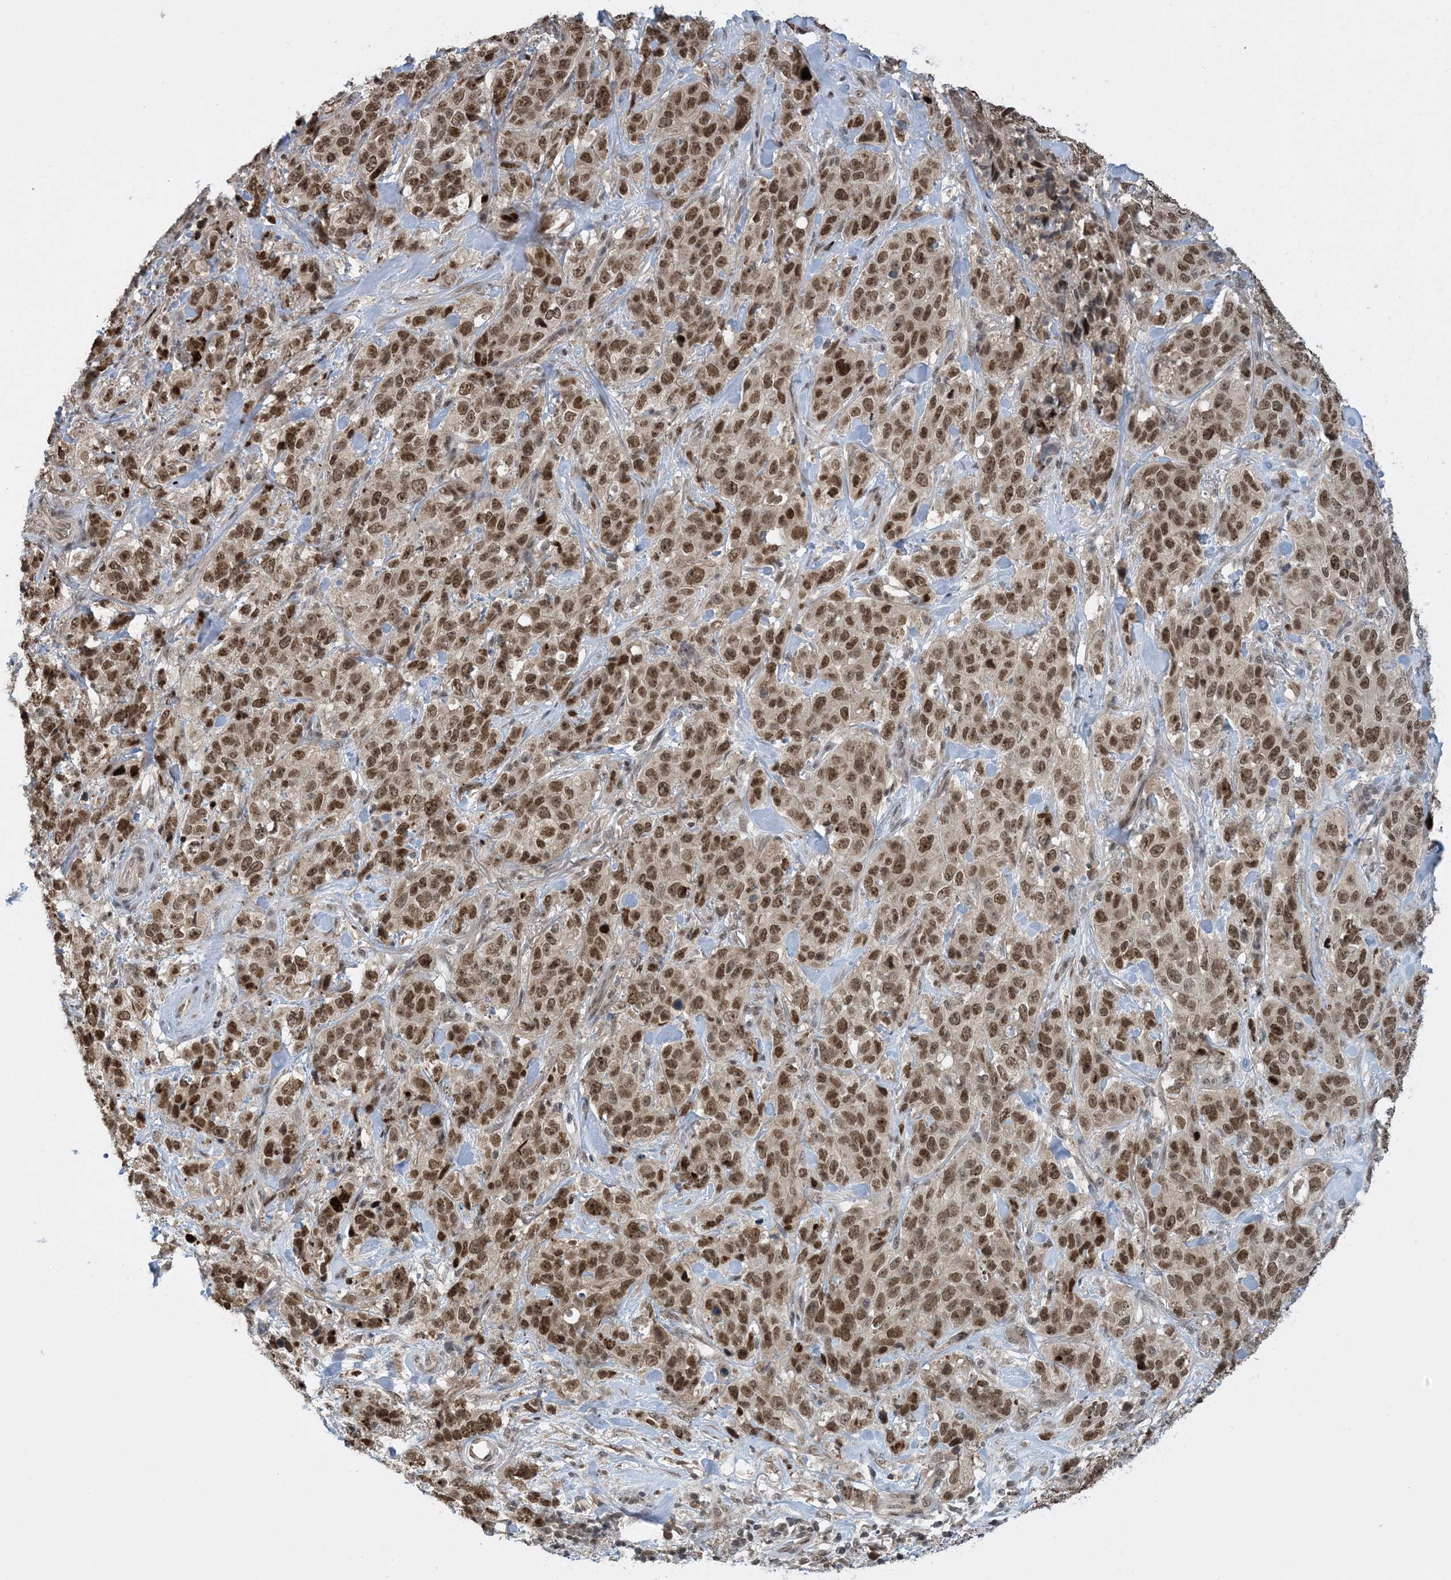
{"staining": {"intensity": "moderate", "quantity": ">75%", "location": "nuclear"}, "tissue": "stomach cancer", "cell_type": "Tumor cells", "image_type": "cancer", "snomed": [{"axis": "morphology", "description": "Adenocarcinoma, NOS"}, {"axis": "topography", "description": "Stomach"}], "caption": "Moderate nuclear protein expression is present in approximately >75% of tumor cells in adenocarcinoma (stomach).", "gene": "ACYP2", "patient": {"sex": "male", "age": 48}}